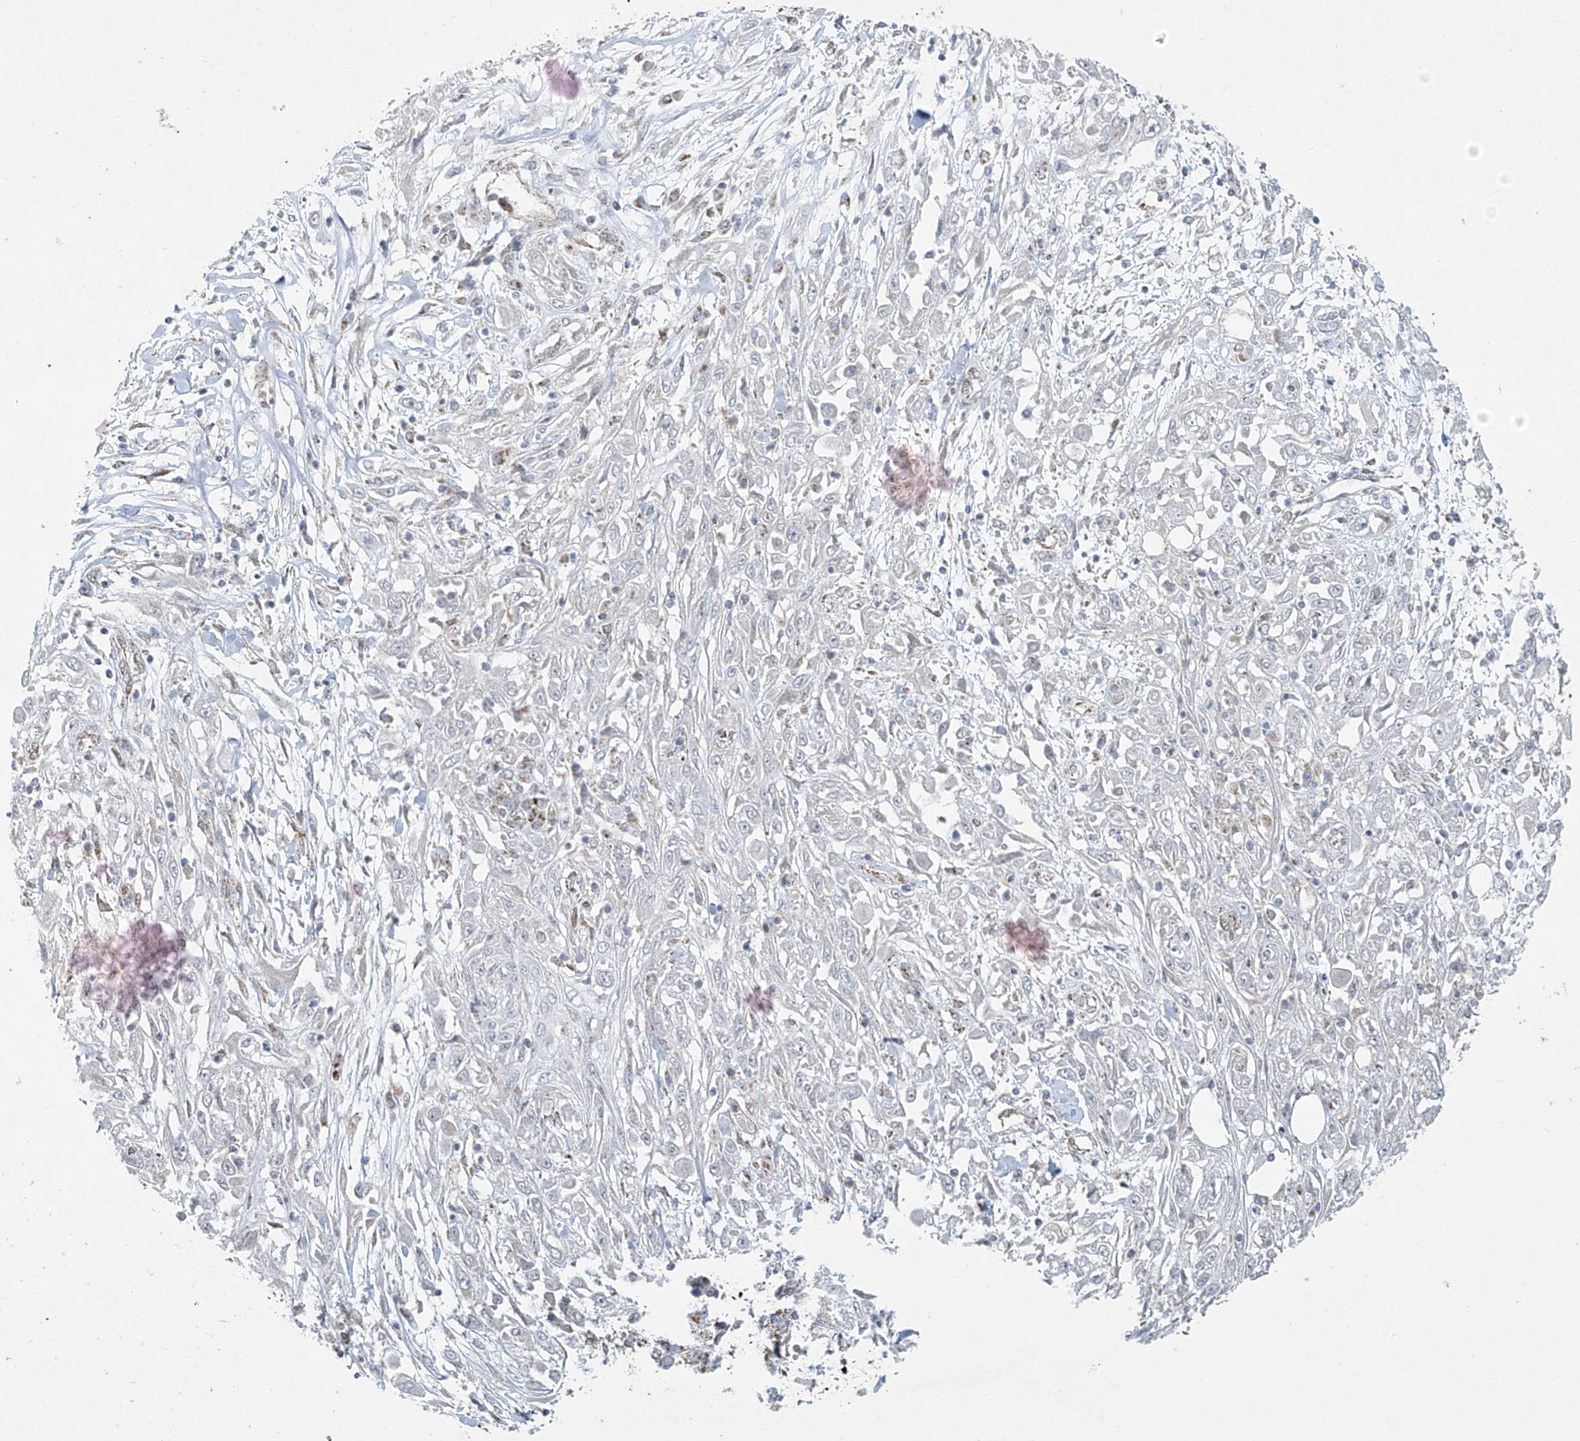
{"staining": {"intensity": "negative", "quantity": "none", "location": "none"}, "tissue": "skin cancer", "cell_type": "Tumor cells", "image_type": "cancer", "snomed": [{"axis": "morphology", "description": "Squamous cell carcinoma, NOS"}, {"axis": "morphology", "description": "Squamous cell carcinoma, metastatic, NOS"}, {"axis": "topography", "description": "Skin"}, {"axis": "topography", "description": "Lymph node"}], "caption": "Skin squamous cell carcinoma was stained to show a protein in brown. There is no significant positivity in tumor cells.", "gene": "SMDT1", "patient": {"sex": "male", "age": 75}}